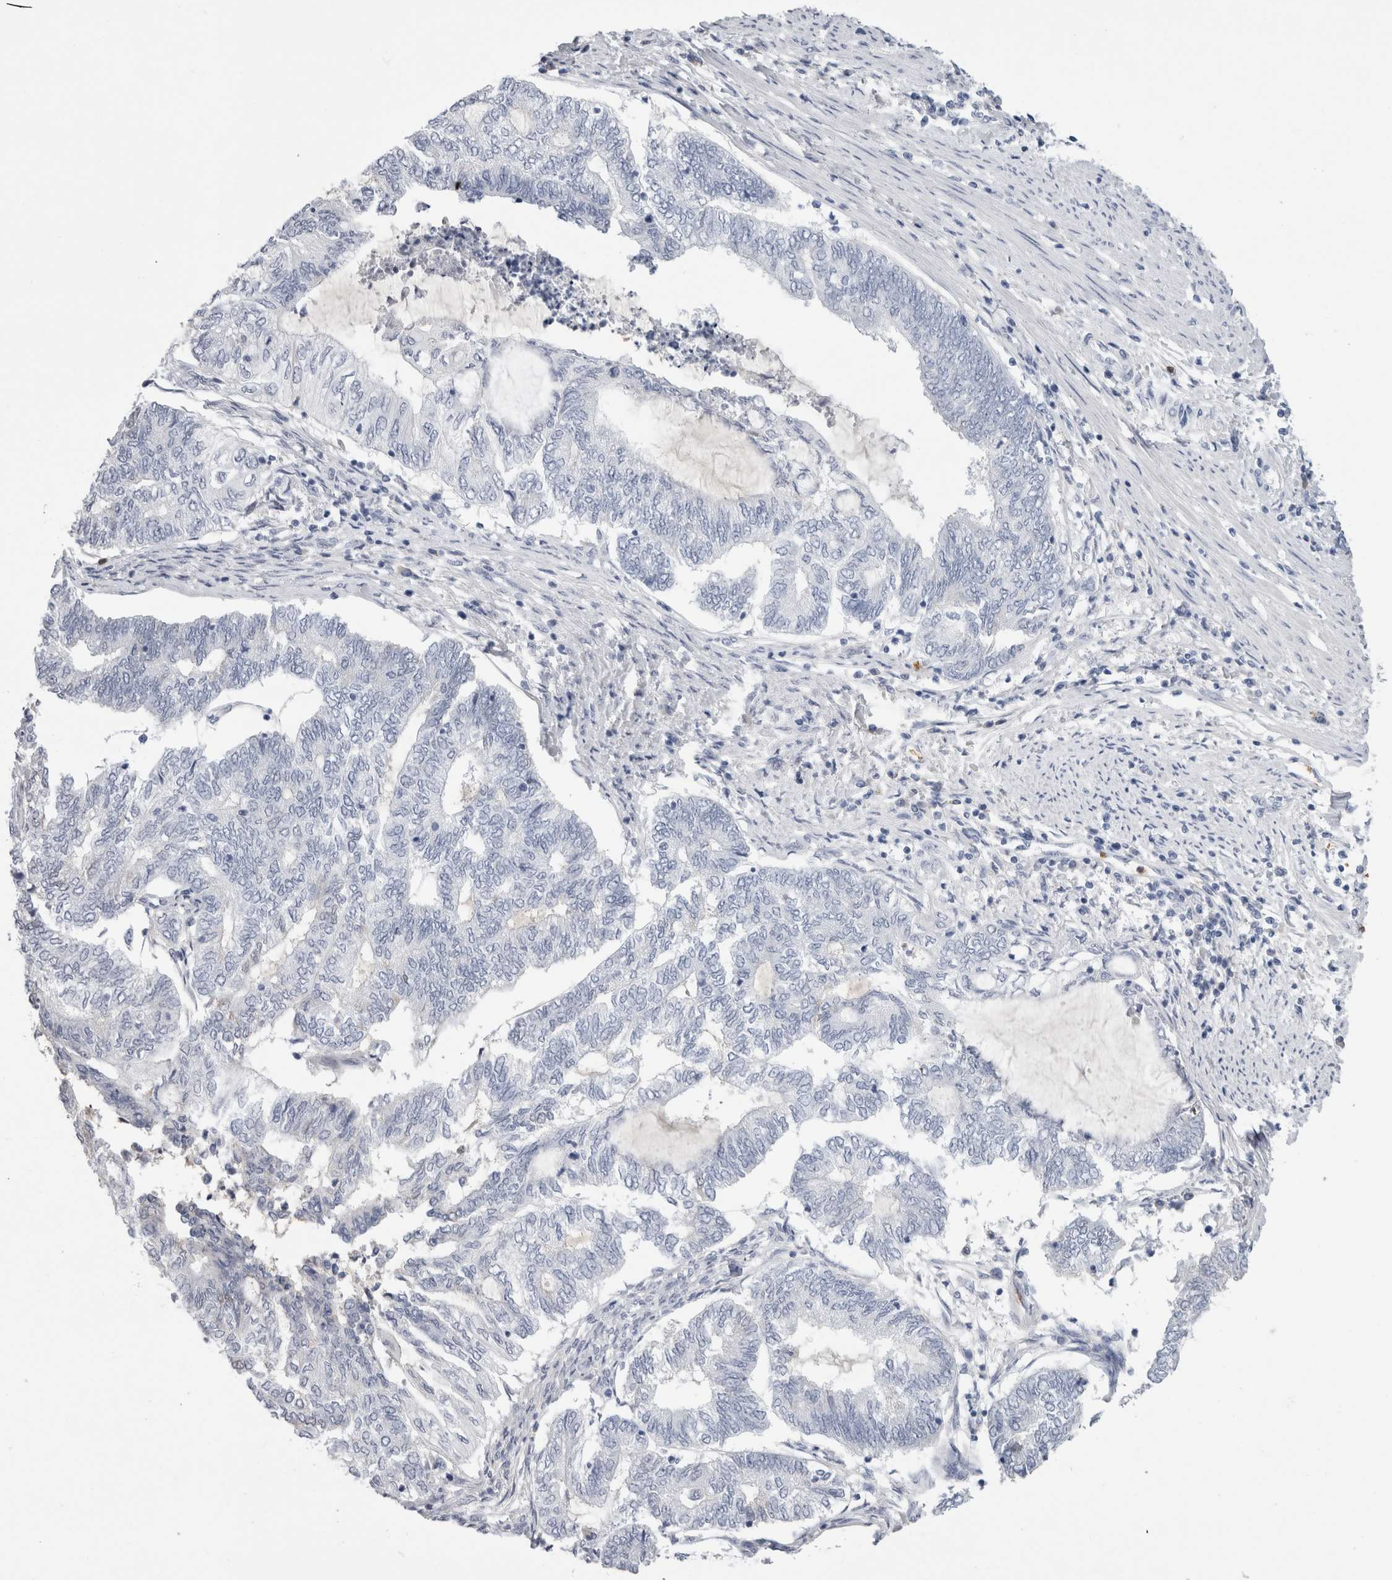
{"staining": {"intensity": "negative", "quantity": "none", "location": "none"}, "tissue": "endometrial cancer", "cell_type": "Tumor cells", "image_type": "cancer", "snomed": [{"axis": "morphology", "description": "Adenocarcinoma, NOS"}, {"axis": "topography", "description": "Uterus"}, {"axis": "topography", "description": "Endometrium"}], "caption": "This is an immunohistochemistry (IHC) micrograph of endometrial adenocarcinoma. There is no positivity in tumor cells.", "gene": "S100A12", "patient": {"sex": "female", "age": 70}}